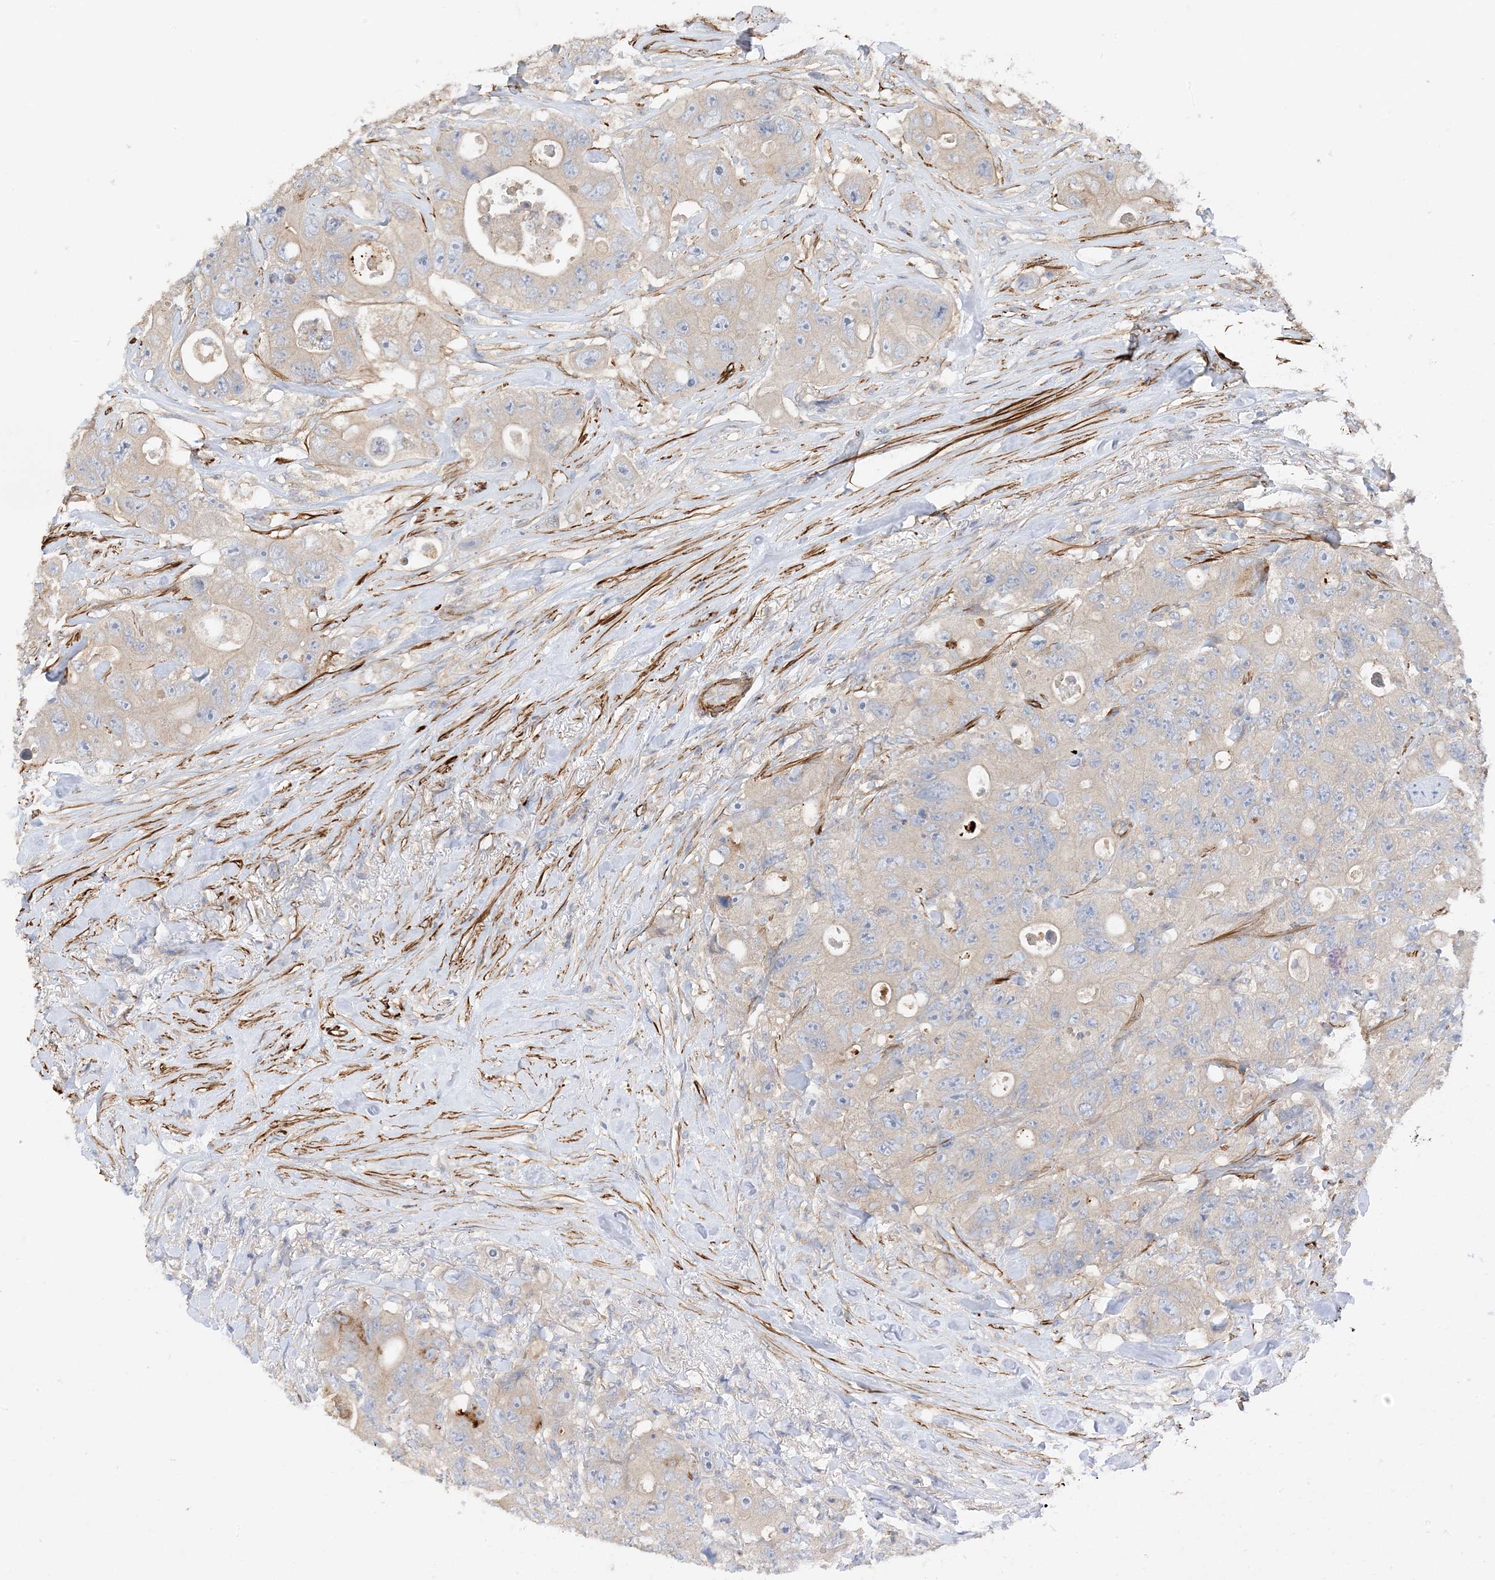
{"staining": {"intensity": "weak", "quantity": "<25%", "location": "cytoplasmic/membranous"}, "tissue": "colorectal cancer", "cell_type": "Tumor cells", "image_type": "cancer", "snomed": [{"axis": "morphology", "description": "Adenocarcinoma, NOS"}, {"axis": "topography", "description": "Colon"}], "caption": "Tumor cells are negative for brown protein staining in colorectal cancer (adenocarcinoma). (DAB IHC visualized using brightfield microscopy, high magnification).", "gene": "KIFBP", "patient": {"sex": "female", "age": 46}}